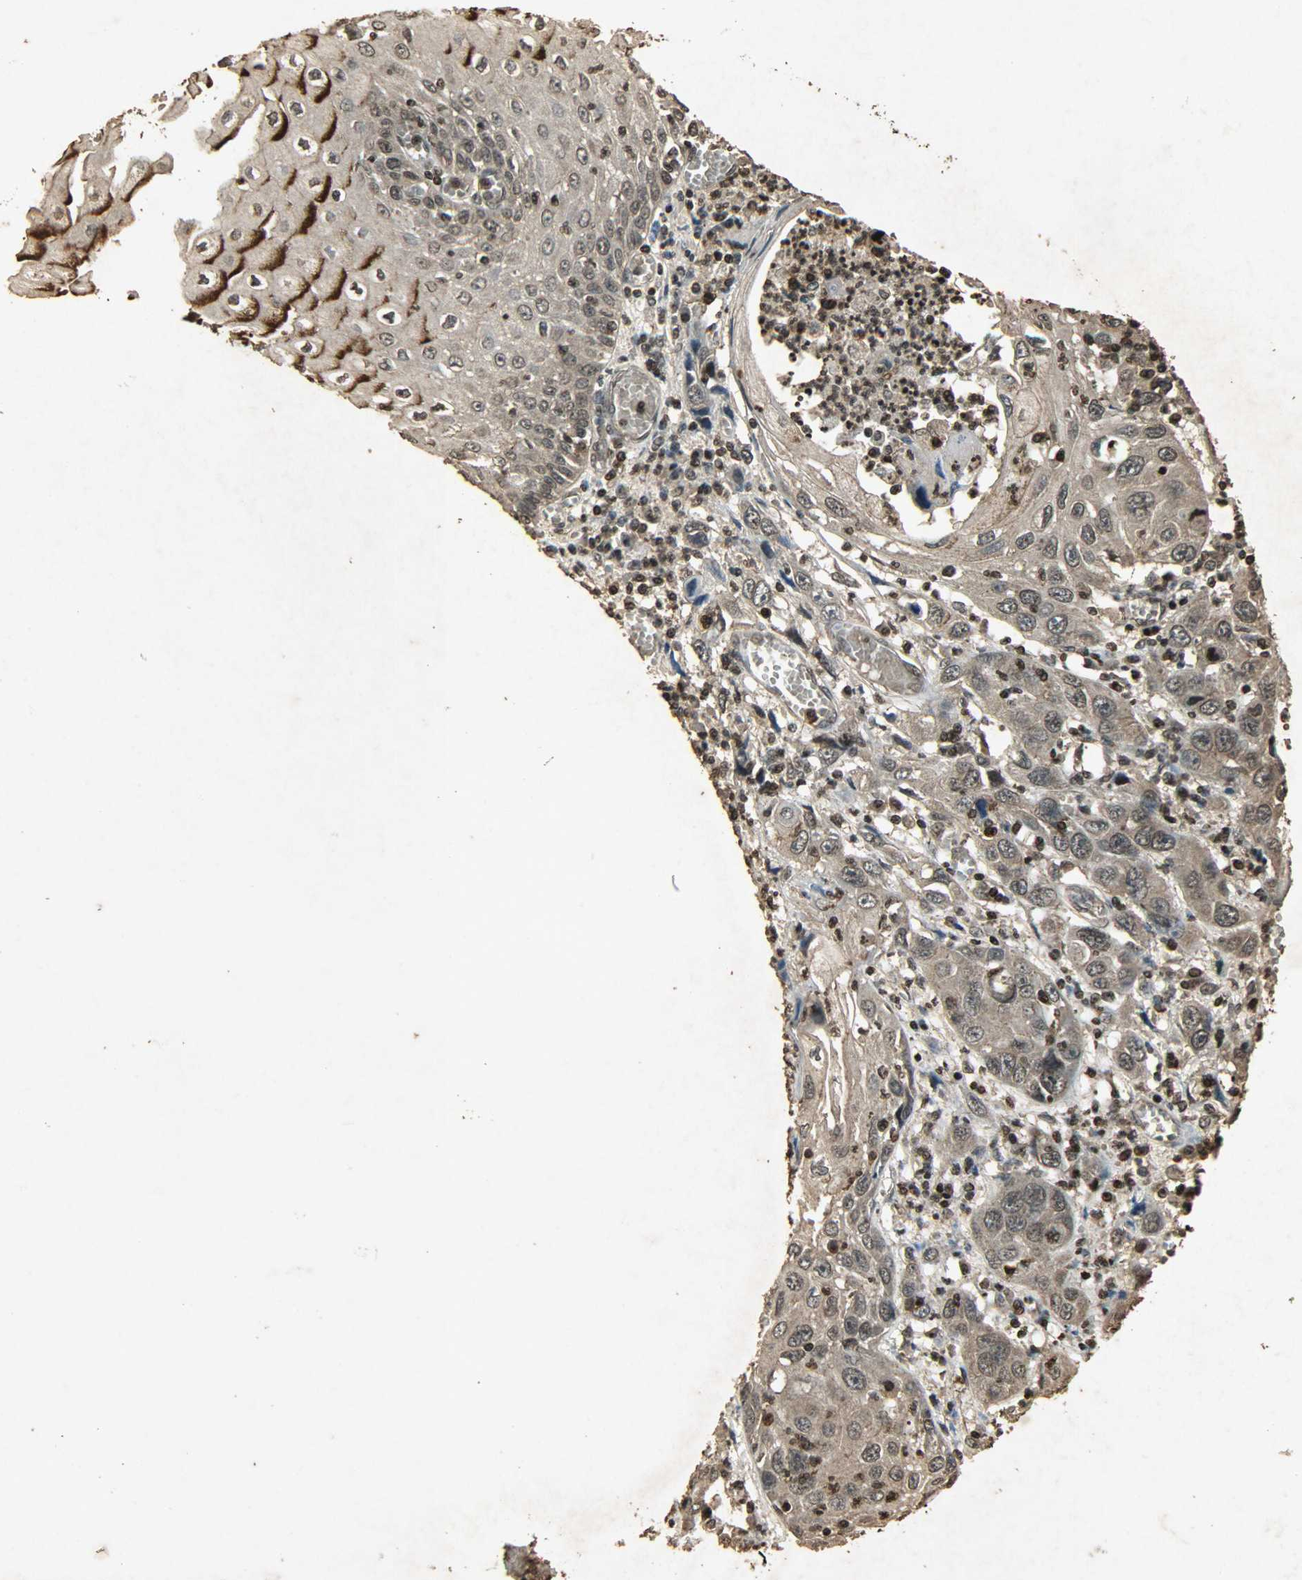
{"staining": {"intensity": "strong", "quantity": ">75%", "location": "cytoplasmic/membranous,nuclear"}, "tissue": "esophagus", "cell_type": "Squamous epithelial cells", "image_type": "normal", "snomed": [{"axis": "morphology", "description": "Normal tissue, NOS"}, {"axis": "morphology", "description": "Squamous cell carcinoma, NOS"}, {"axis": "topography", "description": "Esophagus"}], "caption": "Strong cytoplasmic/membranous,nuclear positivity is appreciated in about >75% of squamous epithelial cells in unremarkable esophagus. Nuclei are stained in blue.", "gene": "PPP3R1", "patient": {"sex": "male", "age": 65}}